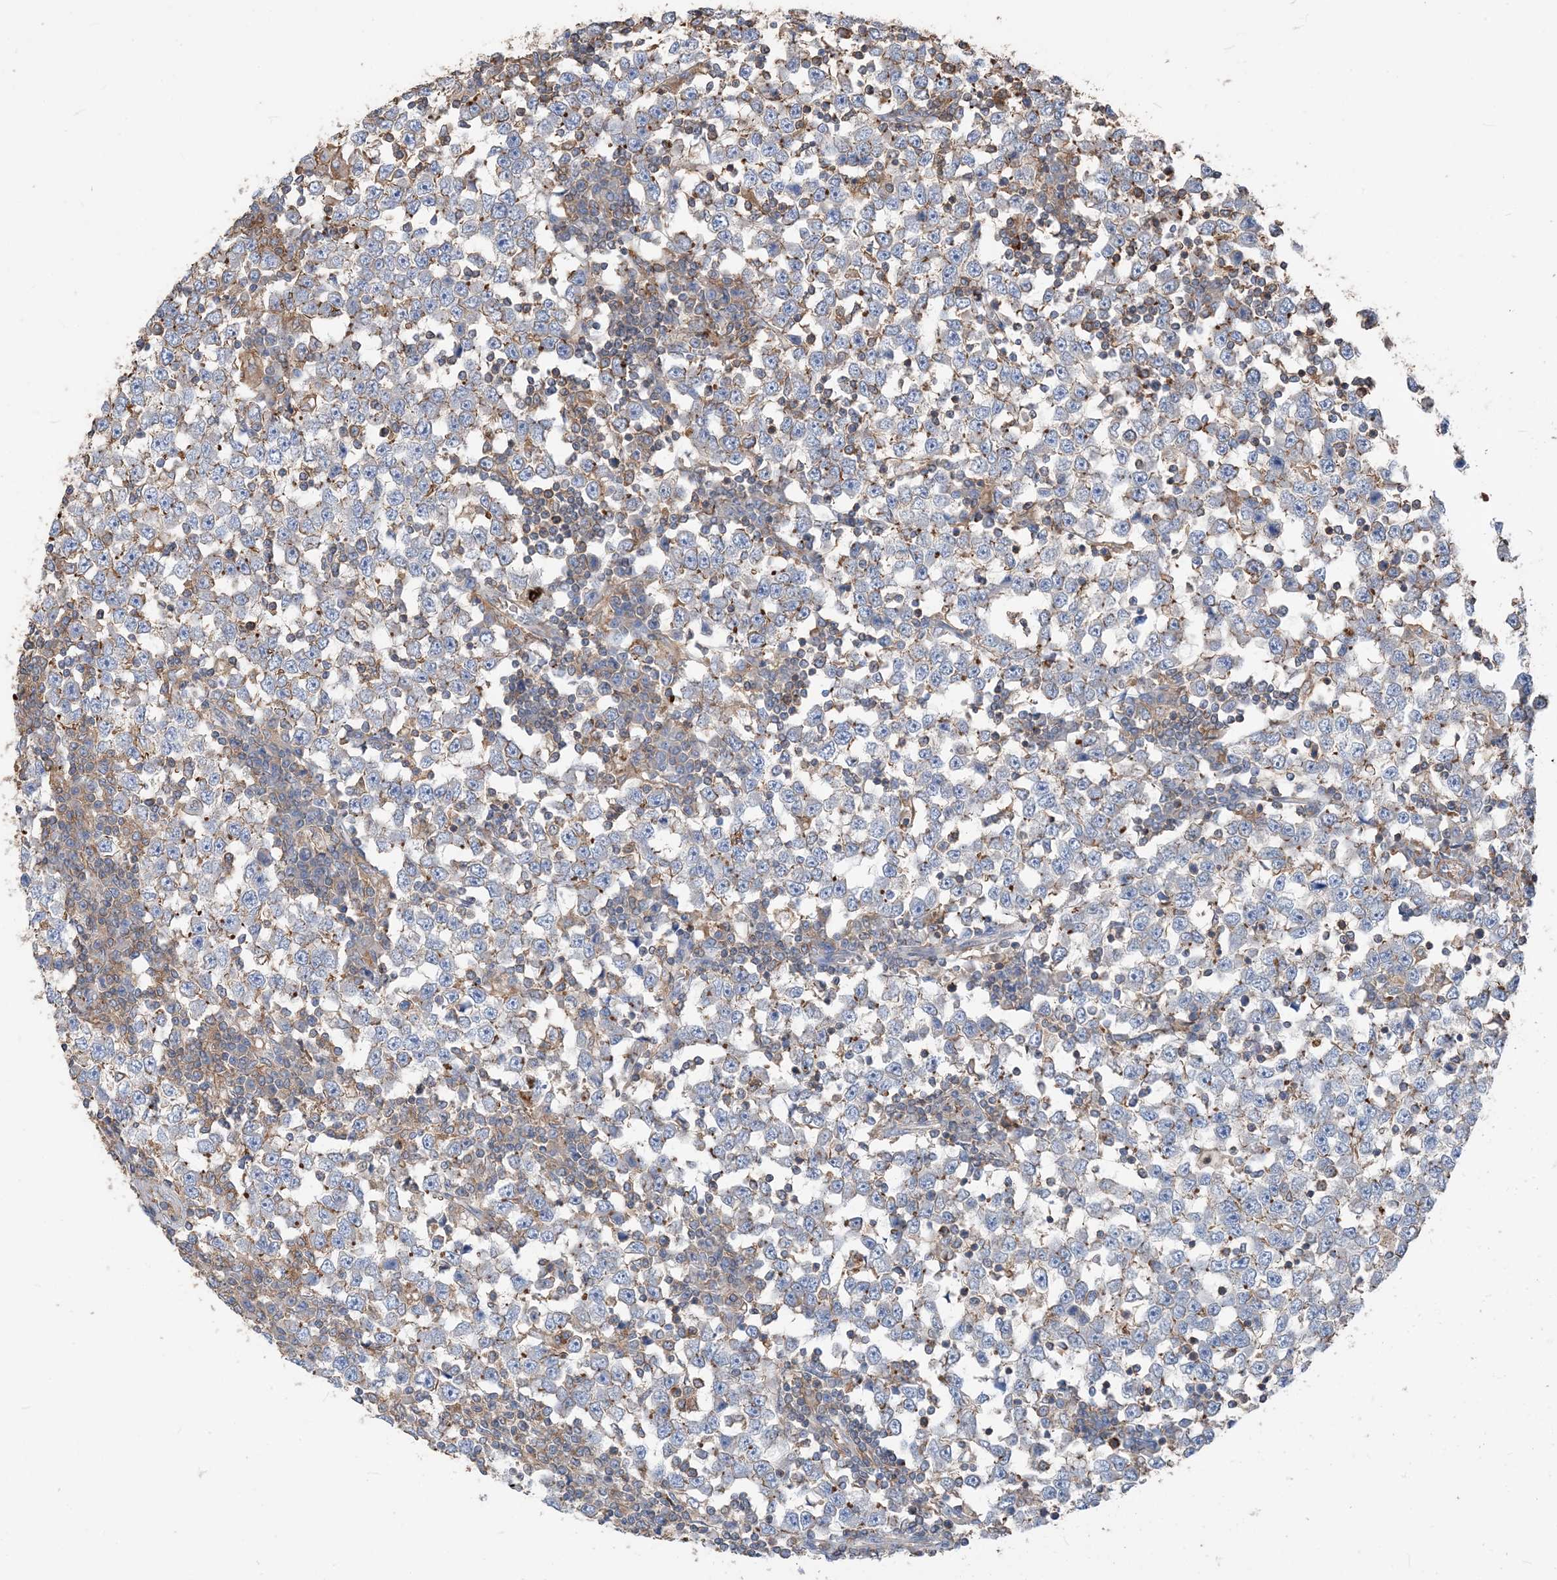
{"staining": {"intensity": "moderate", "quantity": "<25%", "location": "cytoplasmic/membranous"}, "tissue": "testis cancer", "cell_type": "Tumor cells", "image_type": "cancer", "snomed": [{"axis": "morphology", "description": "Seminoma, NOS"}, {"axis": "topography", "description": "Testis"}], "caption": "Testis seminoma tissue exhibits moderate cytoplasmic/membranous expression in approximately <25% of tumor cells, visualized by immunohistochemistry.", "gene": "PARVG", "patient": {"sex": "male", "age": 65}}